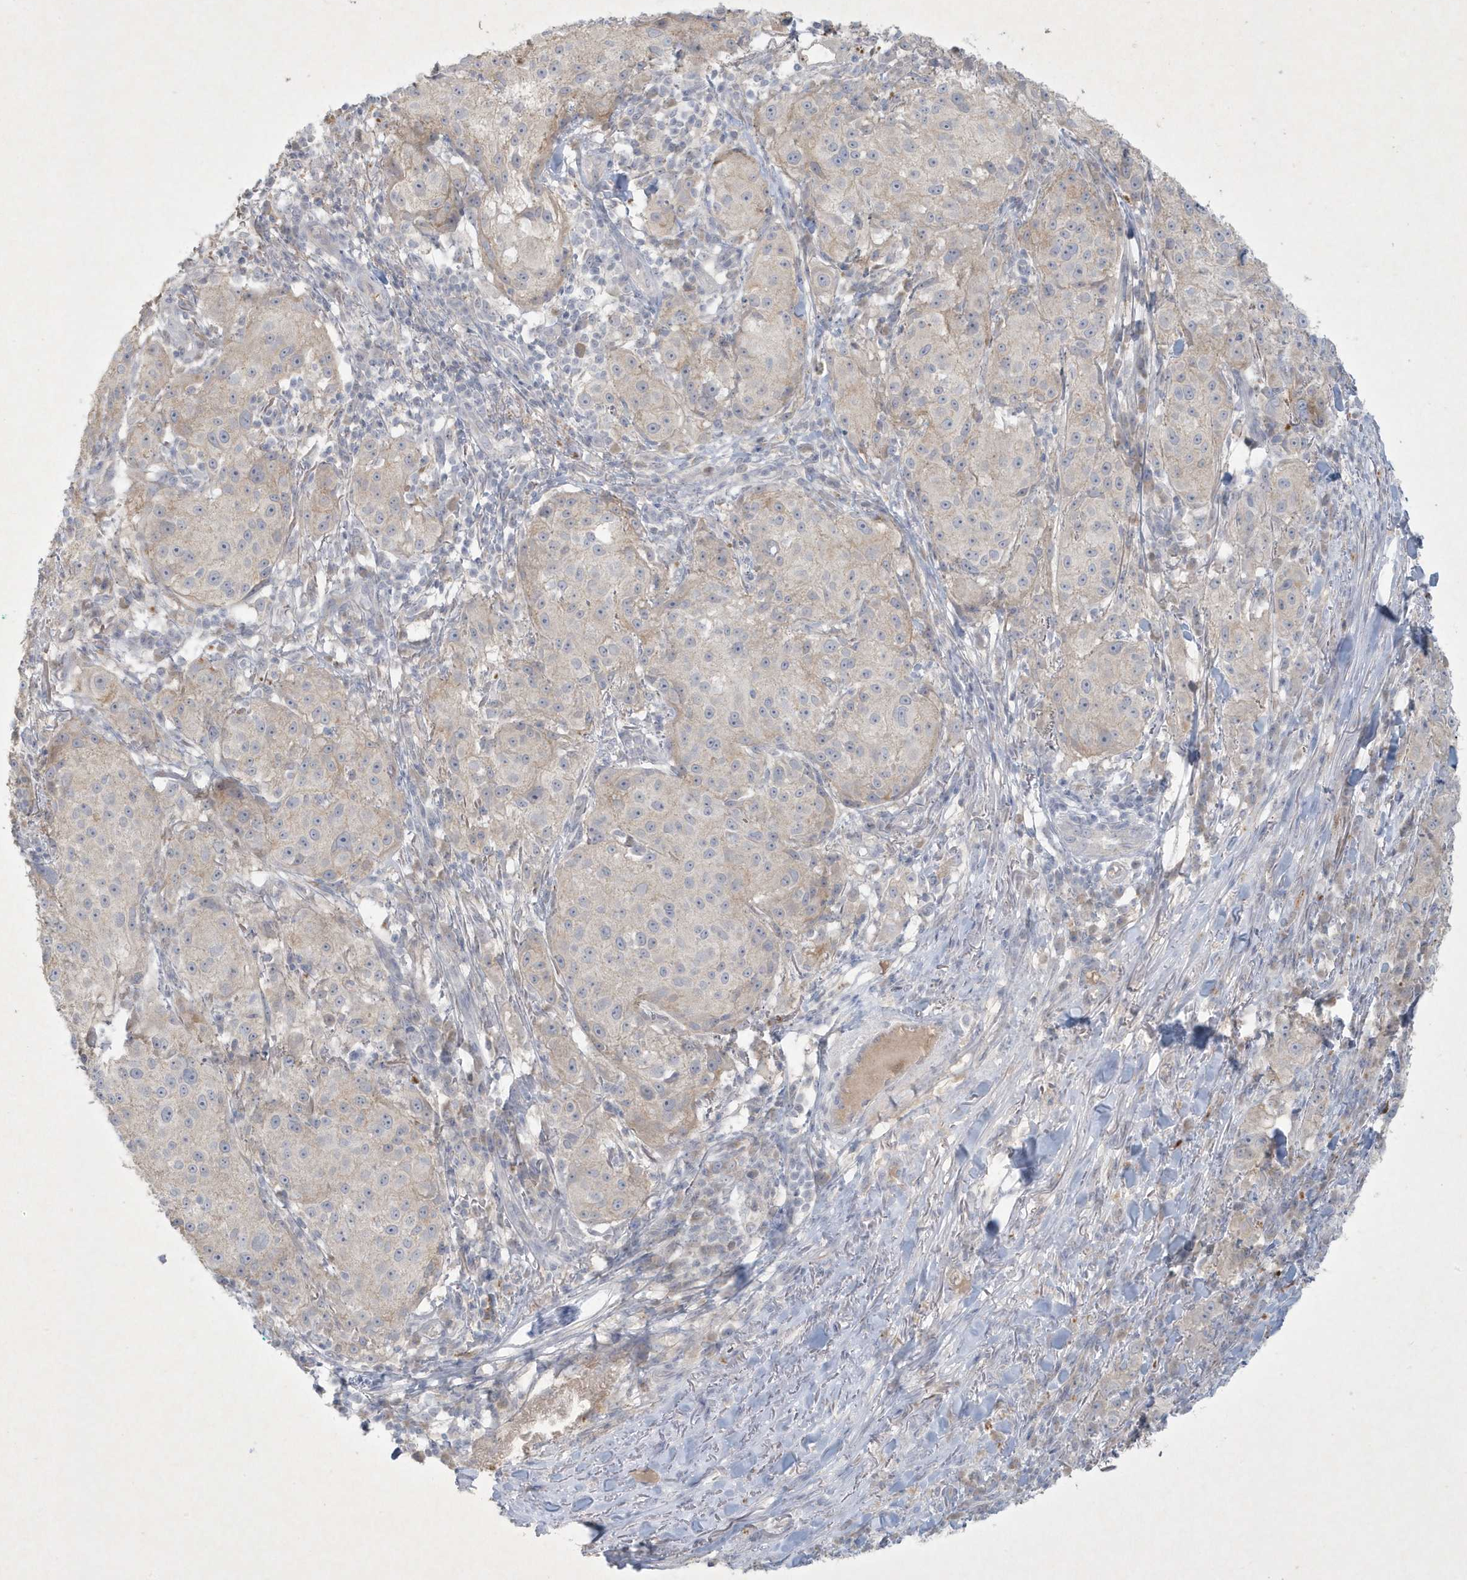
{"staining": {"intensity": "negative", "quantity": "none", "location": "none"}, "tissue": "melanoma", "cell_type": "Tumor cells", "image_type": "cancer", "snomed": [{"axis": "morphology", "description": "Necrosis, NOS"}, {"axis": "morphology", "description": "Malignant melanoma, NOS"}, {"axis": "topography", "description": "Skin"}], "caption": "There is no significant expression in tumor cells of malignant melanoma.", "gene": "CCDC24", "patient": {"sex": "female", "age": 87}}